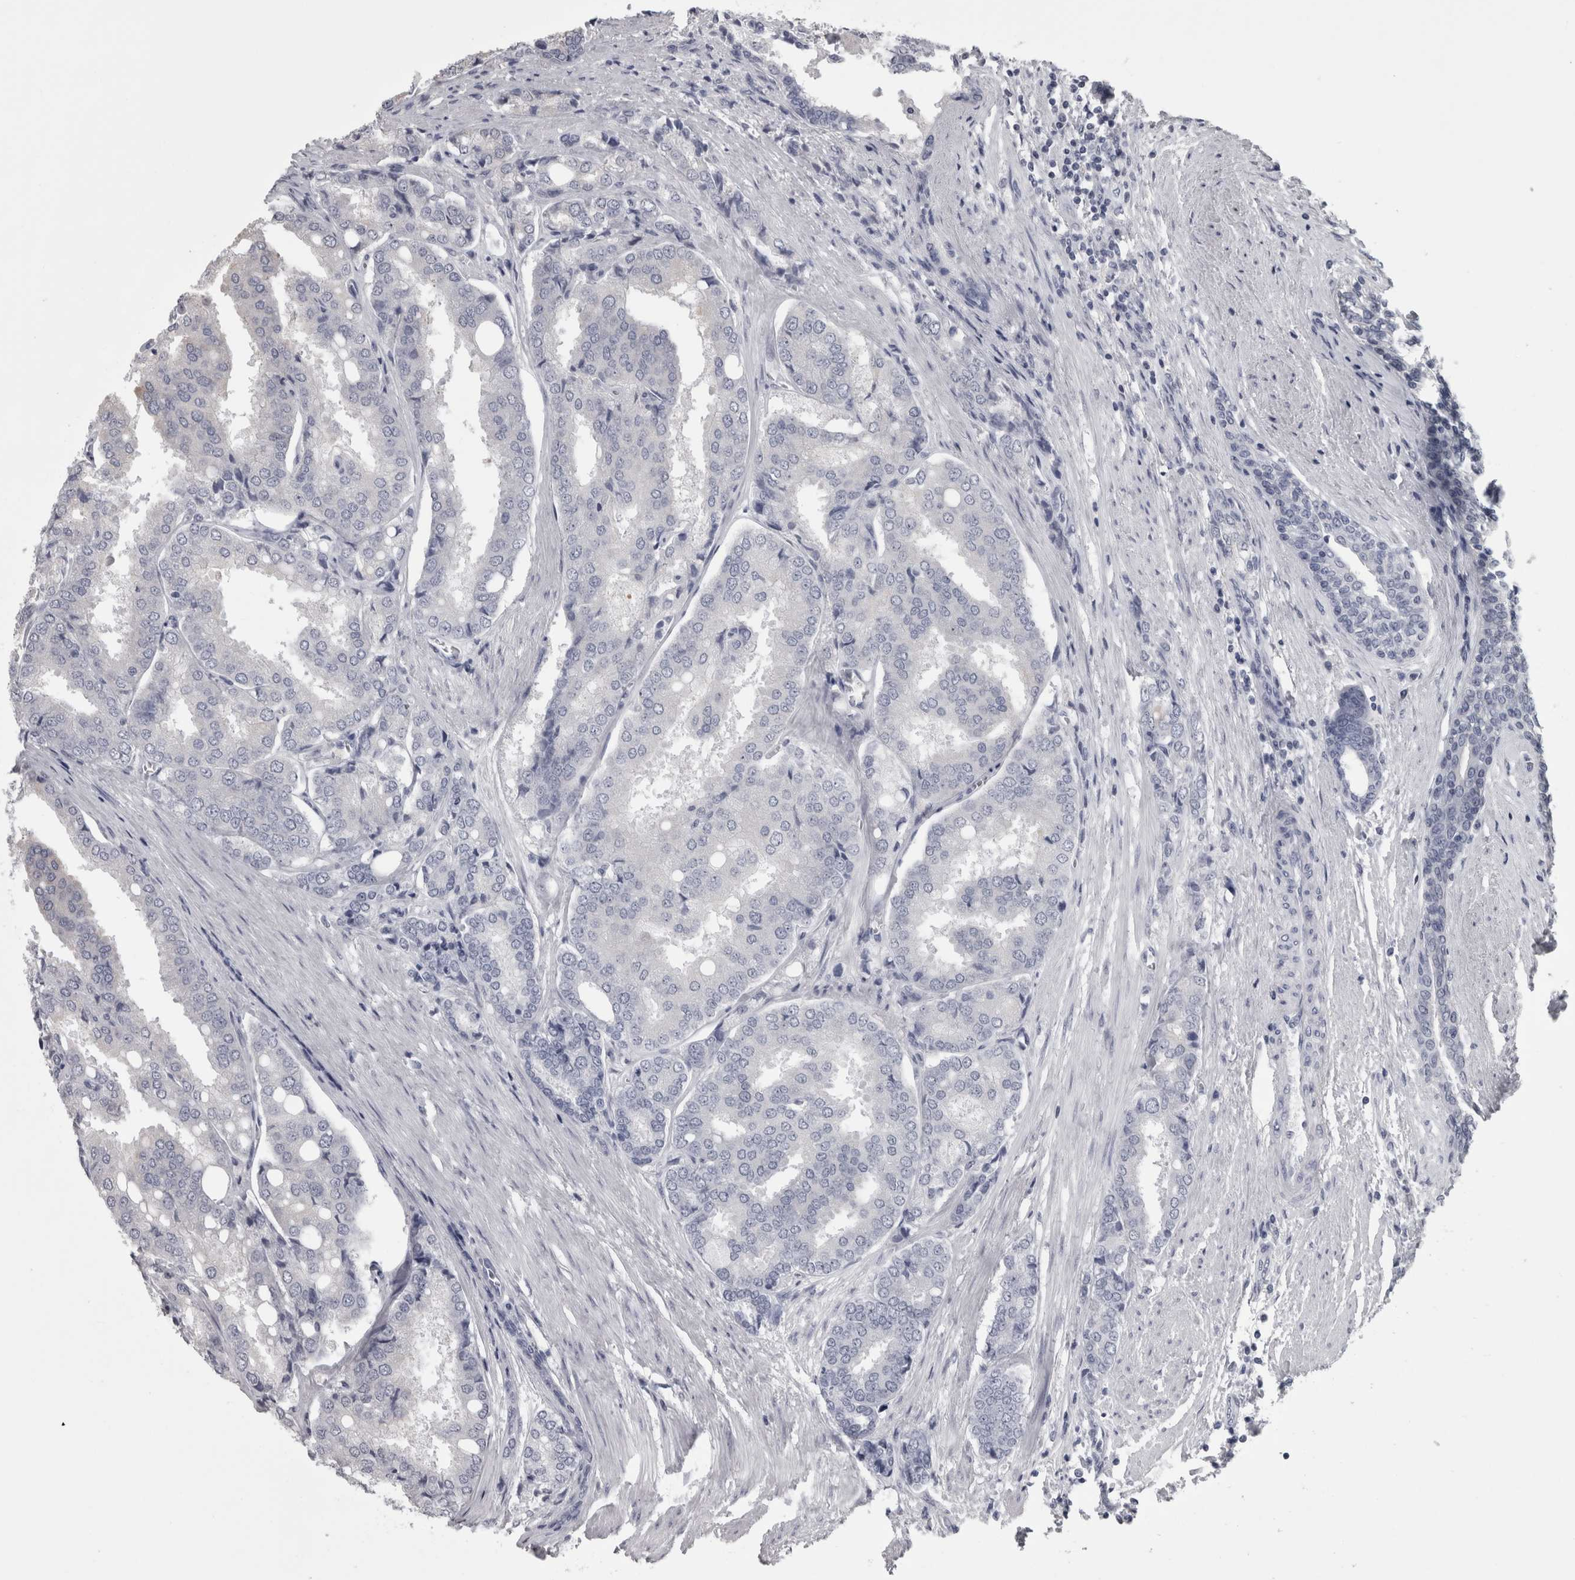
{"staining": {"intensity": "negative", "quantity": "none", "location": "none"}, "tissue": "prostate cancer", "cell_type": "Tumor cells", "image_type": "cancer", "snomed": [{"axis": "morphology", "description": "Adenocarcinoma, High grade"}, {"axis": "topography", "description": "Prostate"}], "caption": "Tumor cells show no significant protein positivity in prostate cancer.", "gene": "APRT", "patient": {"sex": "male", "age": 50}}